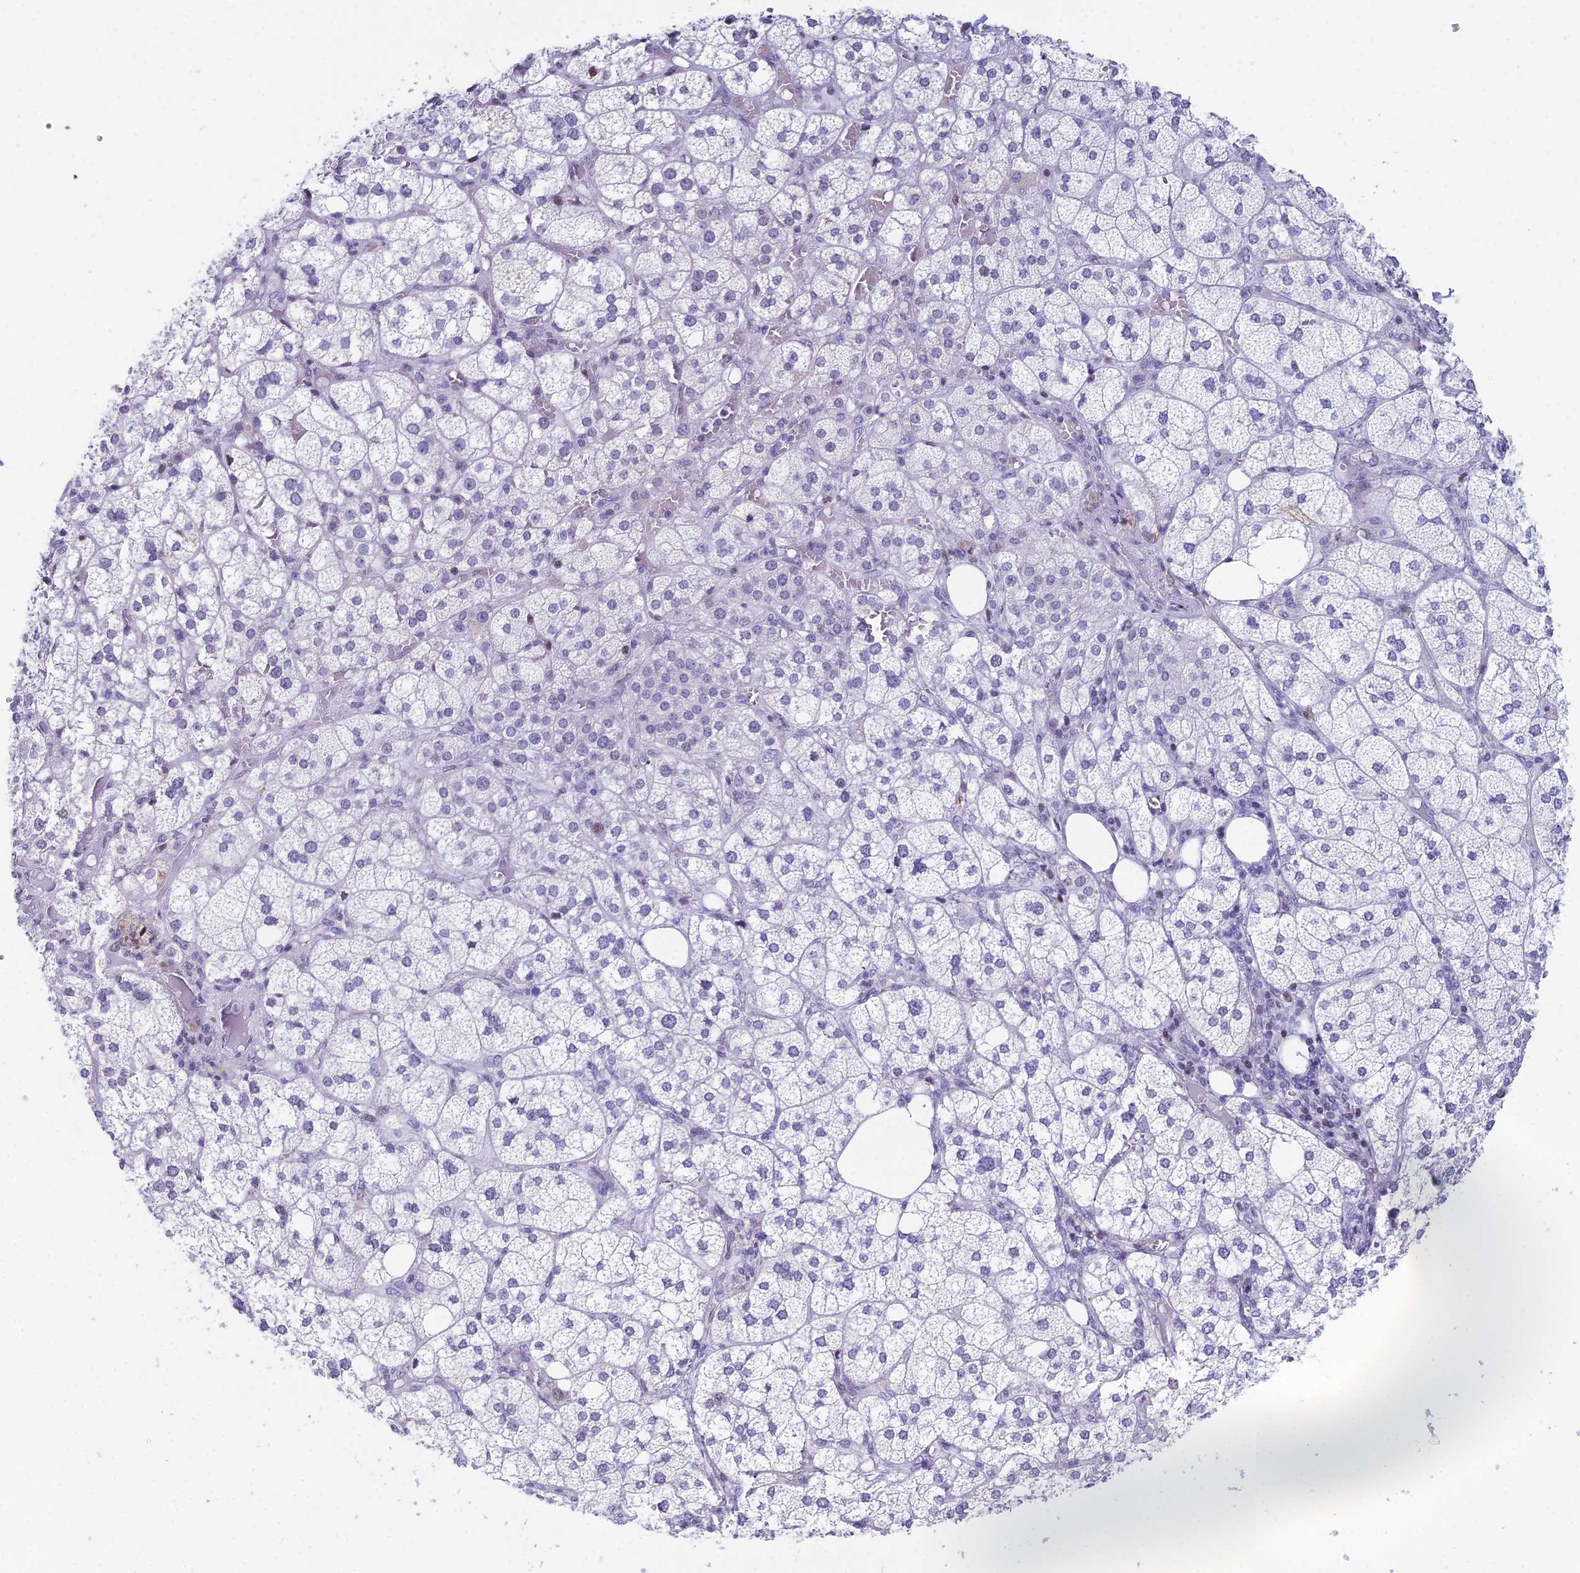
{"staining": {"intensity": "moderate", "quantity": "<25%", "location": "nuclear"}, "tissue": "adrenal gland", "cell_type": "Glandular cells", "image_type": "normal", "snomed": [{"axis": "morphology", "description": "Normal tissue, NOS"}, {"axis": "topography", "description": "Adrenal gland"}], "caption": "Protein expression analysis of benign human adrenal gland reveals moderate nuclear positivity in about <25% of glandular cells.", "gene": "CC2D2A", "patient": {"sex": "female", "age": 61}}